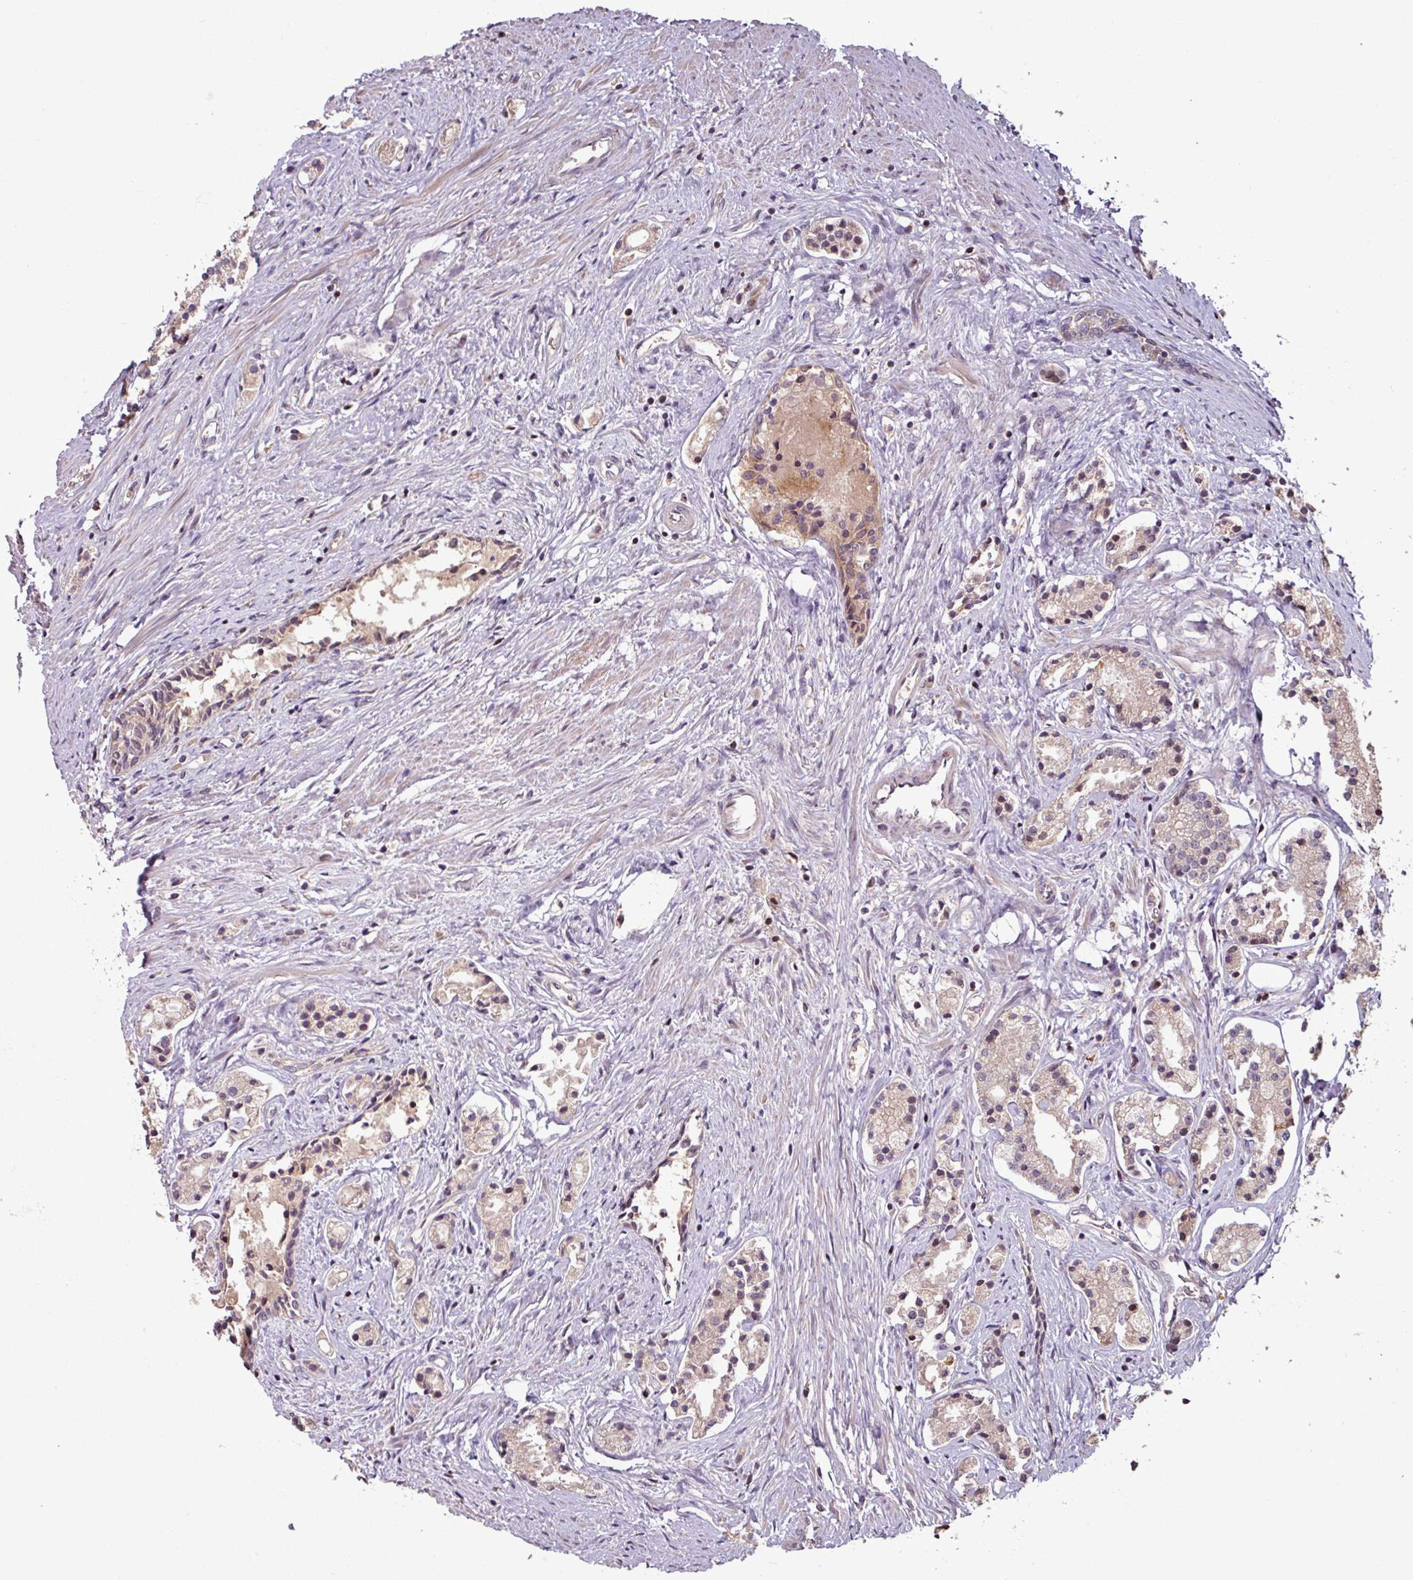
{"staining": {"intensity": "weak", "quantity": "<25%", "location": "cytoplasmic/membranous,nuclear"}, "tissue": "prostate cancer", "cell_type": "Tumor cells", "image_type": "cancer", "snomed": [{"axis": "morphology", "description": "Adenocarcinoma, High grade"}, {"axis": "topography", "description": "Prostate"}], "caption": "This is an immunohistochemistry (IHC) histopathology image of prostate cancer. There is no staining in tumor cells.", "gene": "OR6B1", "patient": {"sex": "male", "age": 69}}